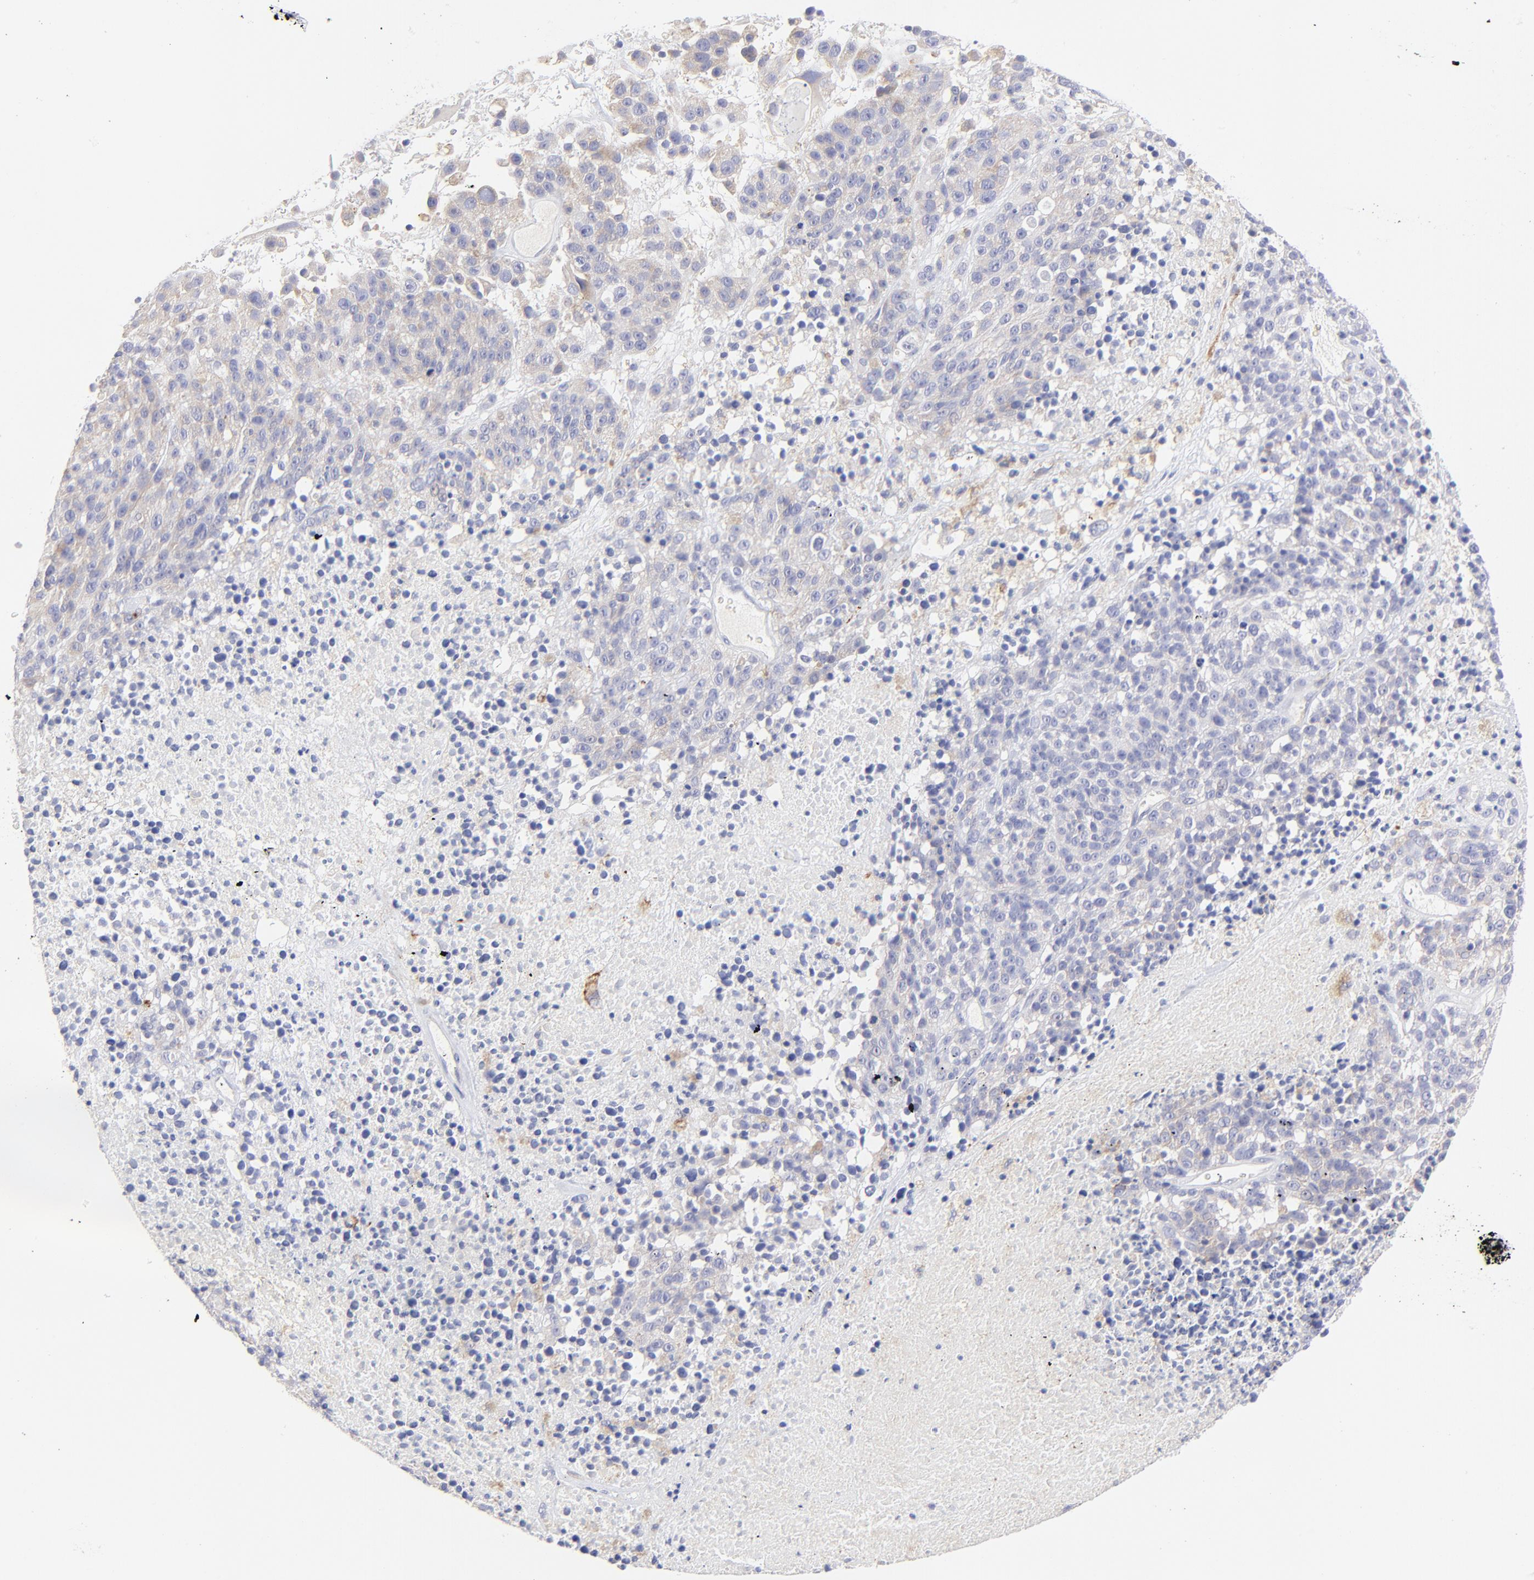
{"staining": {"intensity": "negative", "quantity": "none", "location": "none"}, "tissue": "melanoma", "cell_type": "Tumor cells", "image_type": "cancer", "snomed": [{"axis": "morphology", "description": "Malignant melanoma, Metastatic site"}, {"axis": "topography", "description": "Cerebral cortex"}], "caption": "This histopathology image is of malignant melanoma (metastatic site) stained with immunohistochemistry to label a protein in brown with the nuclei are counter-stained blue. There is no expression in tumor cells. (Brightfield microscopy of DAB IHC at high magnification).", "gene": "LHFPL1", "patient": {"sex": "female", "age": 52}}